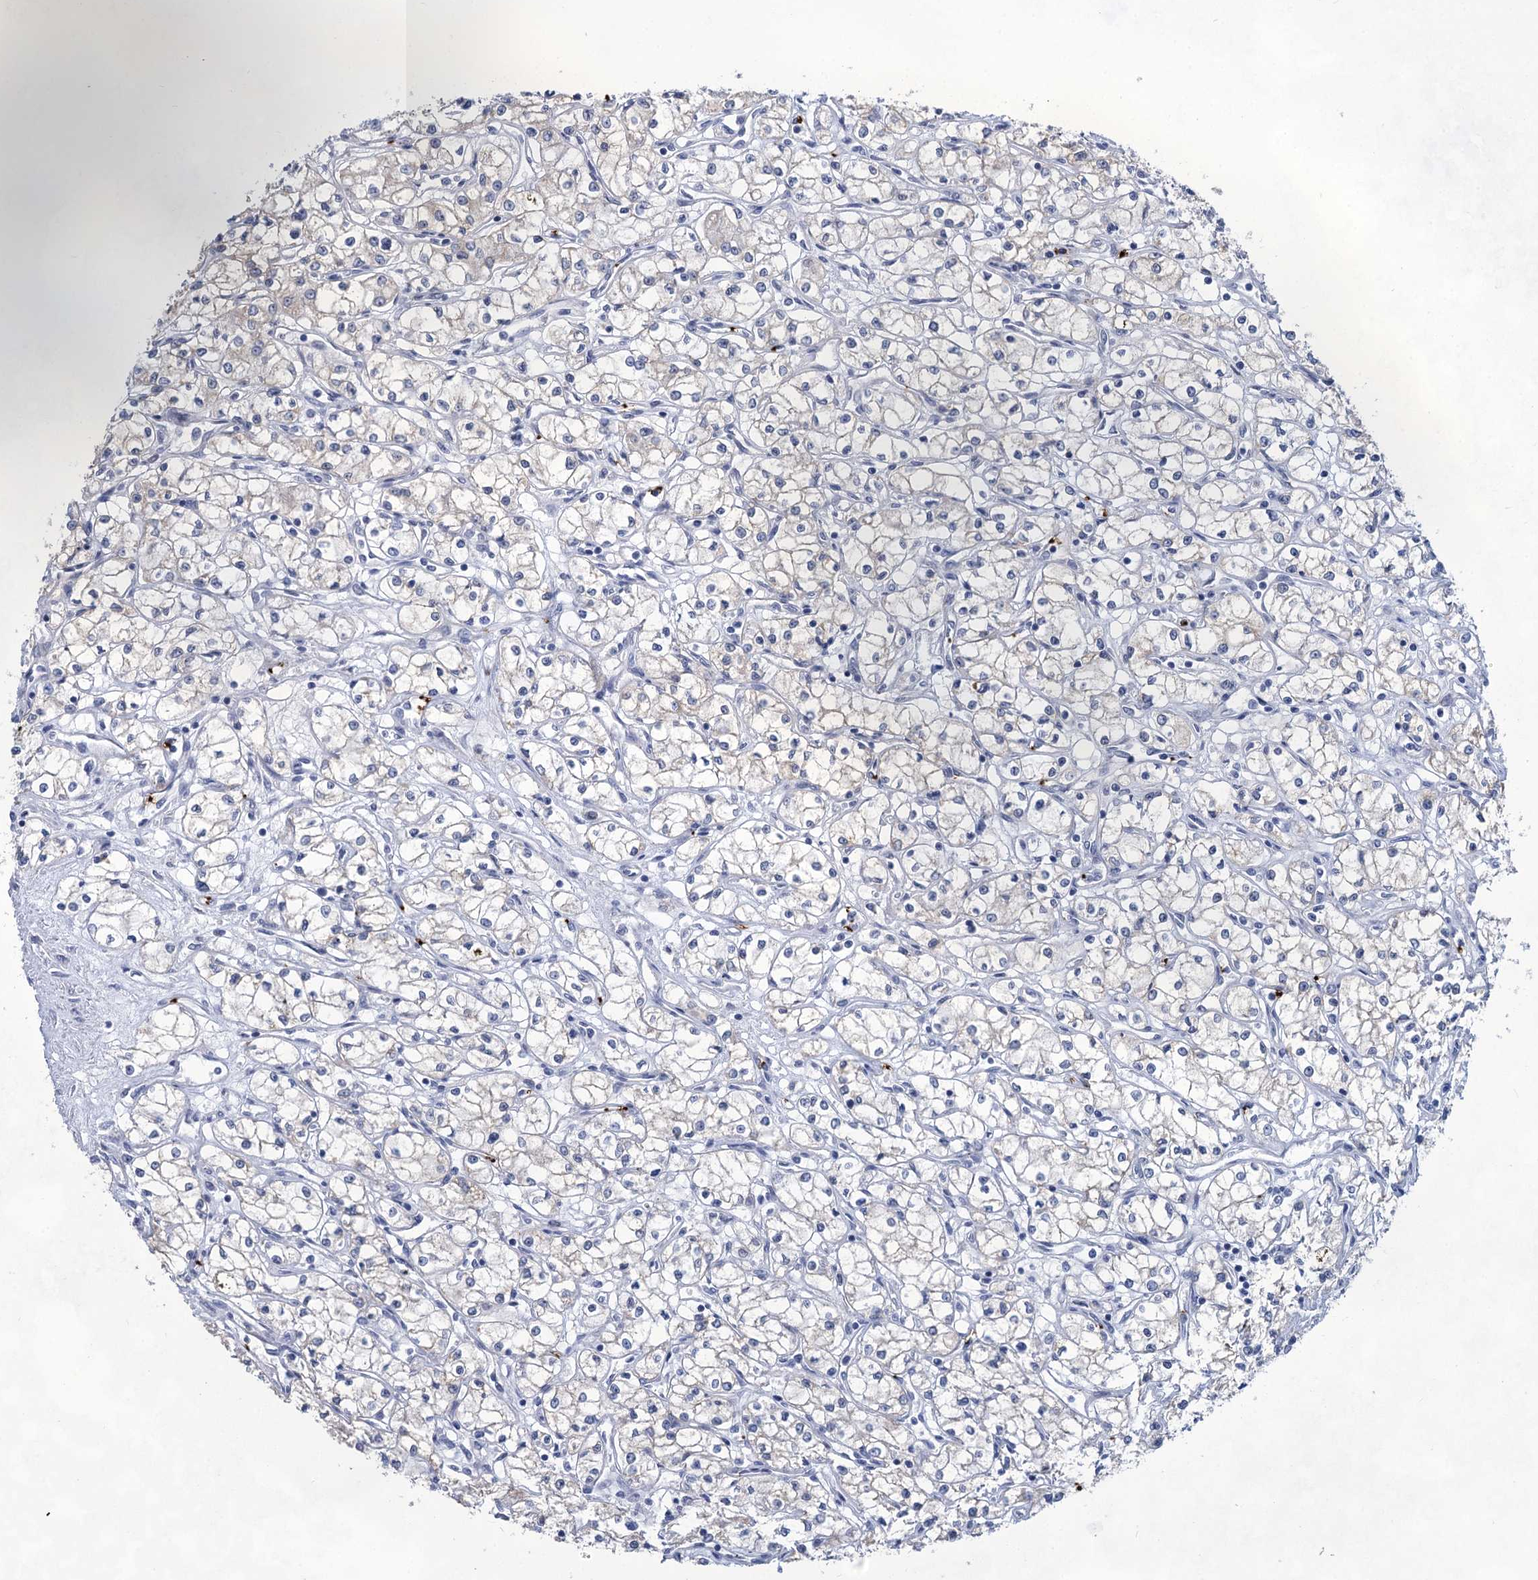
{"staining": {"intensity": "negative", "quantity": "none", "location": "none"}, "tissue": "renal cancer", "cell_type": "Tumor cells", "image_type": "cancer", "snomed": [{"axis": "morphology", "description": "Adenocarcinoma, NOS"}, {"axis": "topography", "description": "Kidney"}], "caption": "Tumor cells are negative for brown protein staining in renal adenocarcinoma.", "gene": "MON2", "patient": {"sex": "male", "age": 59}}